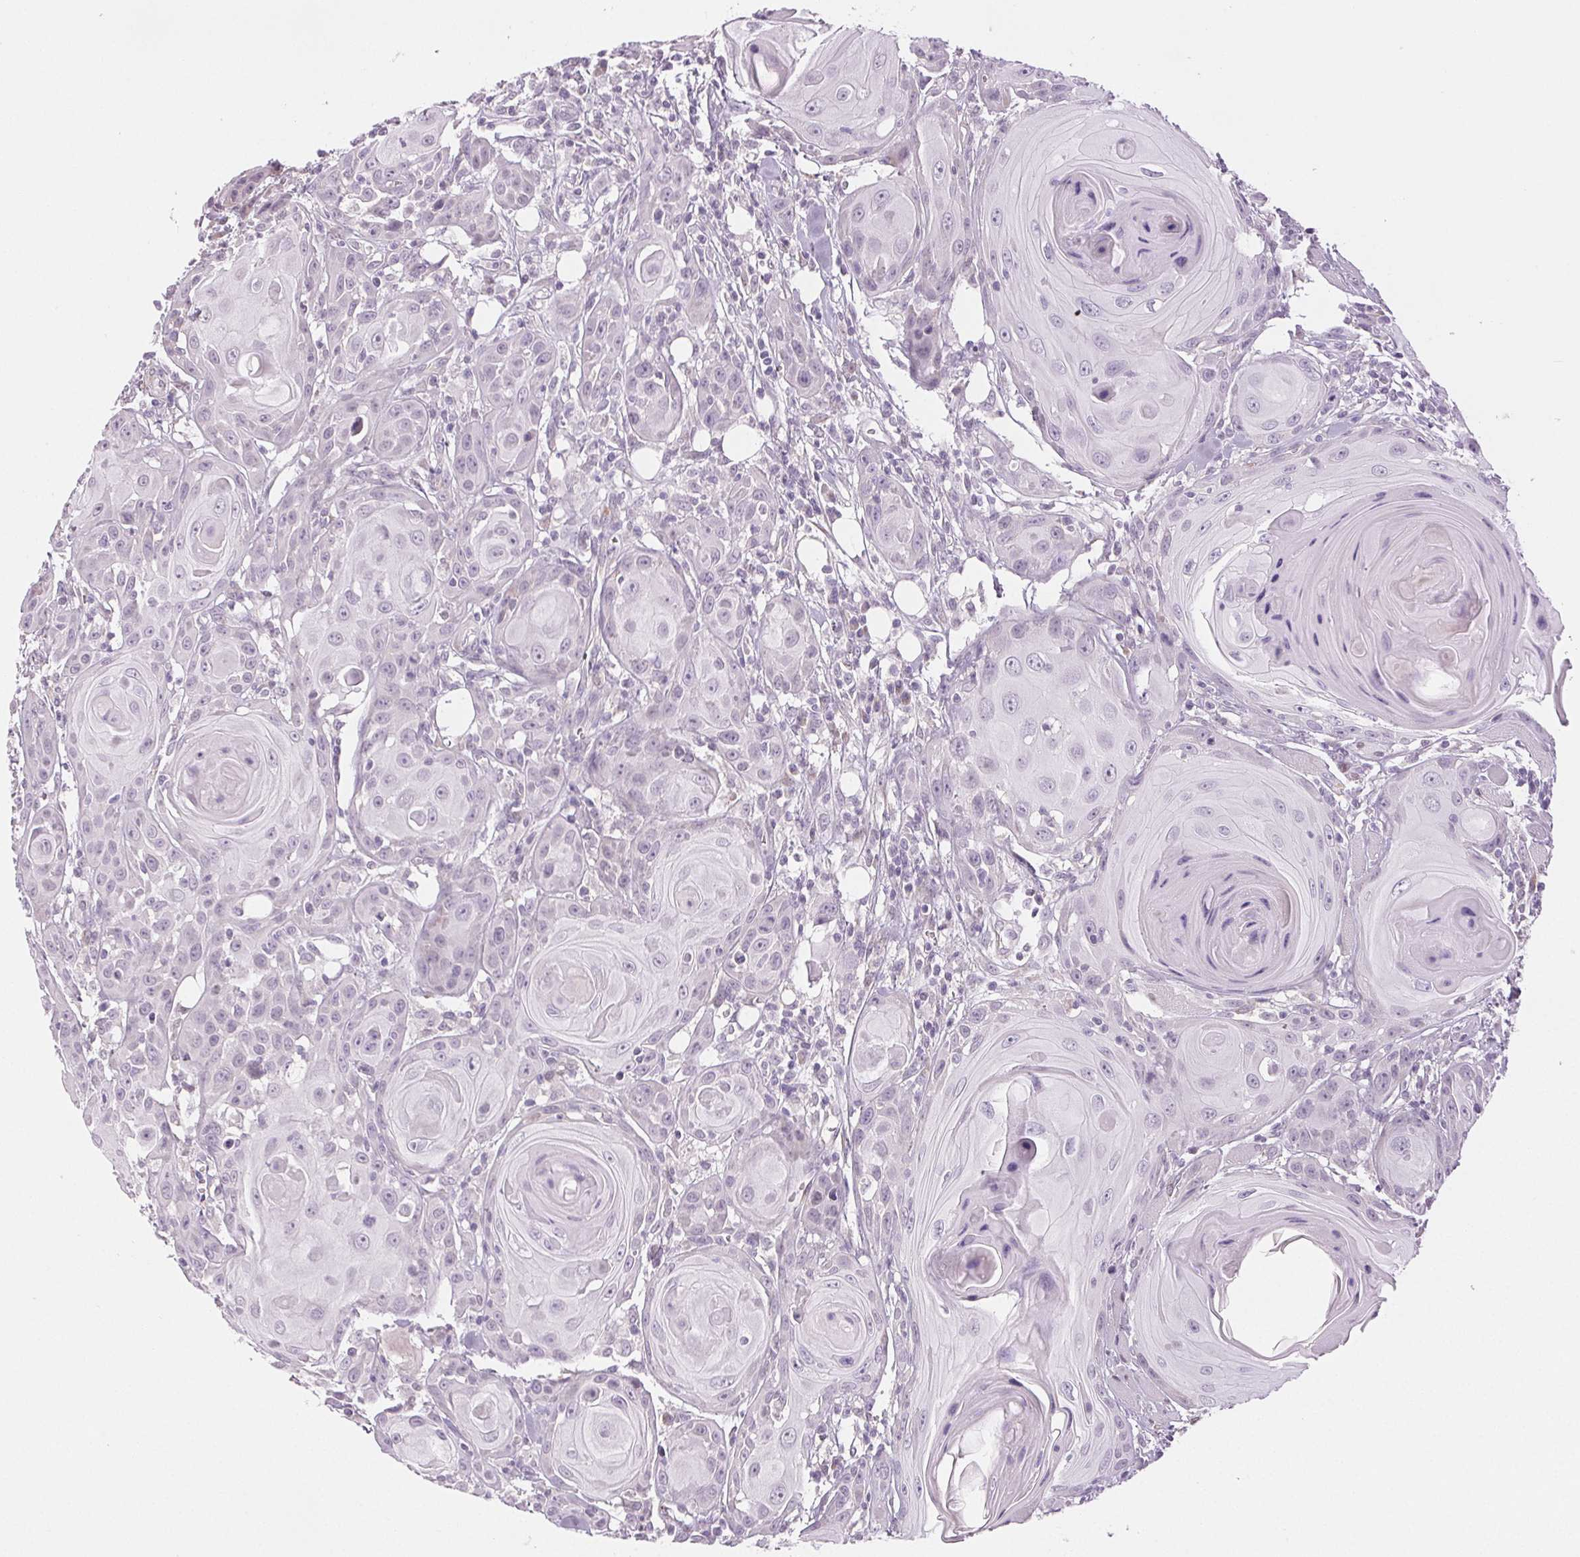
{"staining": {"intensity": "negative", "quantity": "none", "location": "none"}, "tissue": "head and neck cancer", "cell_type": "Tumor cells", "image_type": "cancer", "snomed": [{"axis": "morphology", "description": "Squamous cell carcinoma, NOS"}, {"axis": "topography", "description": "Head-Neck"}], "caption": "Human head and neck cancer (squamous cell carcinoma) stained for a protein using IHC reveals no positivity in tumor cells.", "gene": "DNAJC6", "patient": {"sex": "female", "age": 80}}